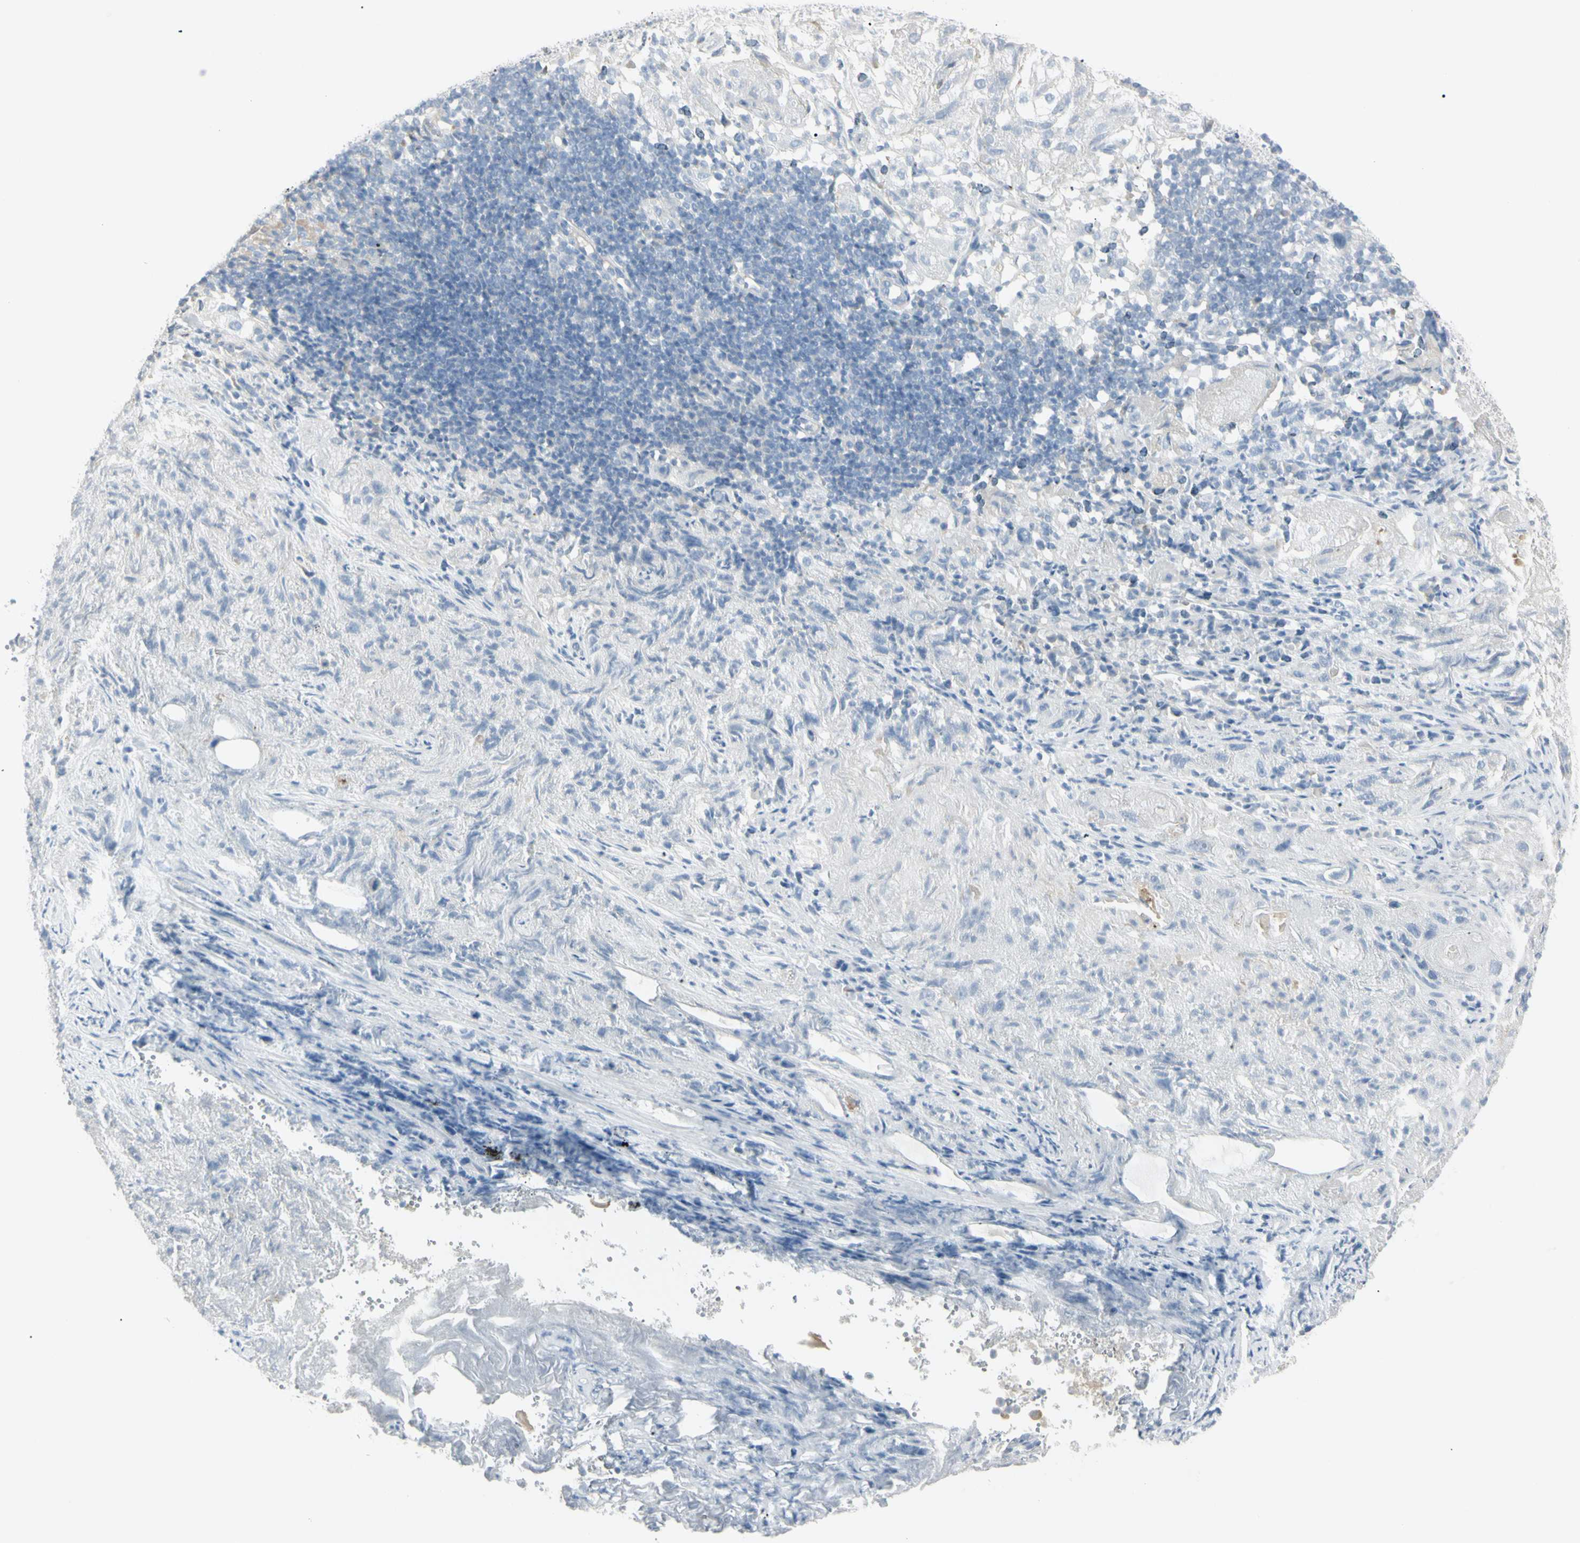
{"staining": {"intensity": "negative", "quantity": "none", "location": "none"}, "tissue": "lung cancer", "cell_type": "Tumor cells", "image_type": "cancer", "snomed": [{"axis": "morphology", "description": "Inflammation, NOS"}, {"axis": "morphology", "description": "Squamous cell carcinoma, NOS"}, {"axis": "topography", "description": "Lymph node"}, {"axis": "topography", "description": "Soft tissue"}, {"axis": "topography", "description": "Lung"}], "caption": "Immunohistochemical staining of squamous cell carcinoma (lung) reveals no significant staining in tumor cells.", "gene": "PIP", "patient": {"sex": "male", "age": 66}}